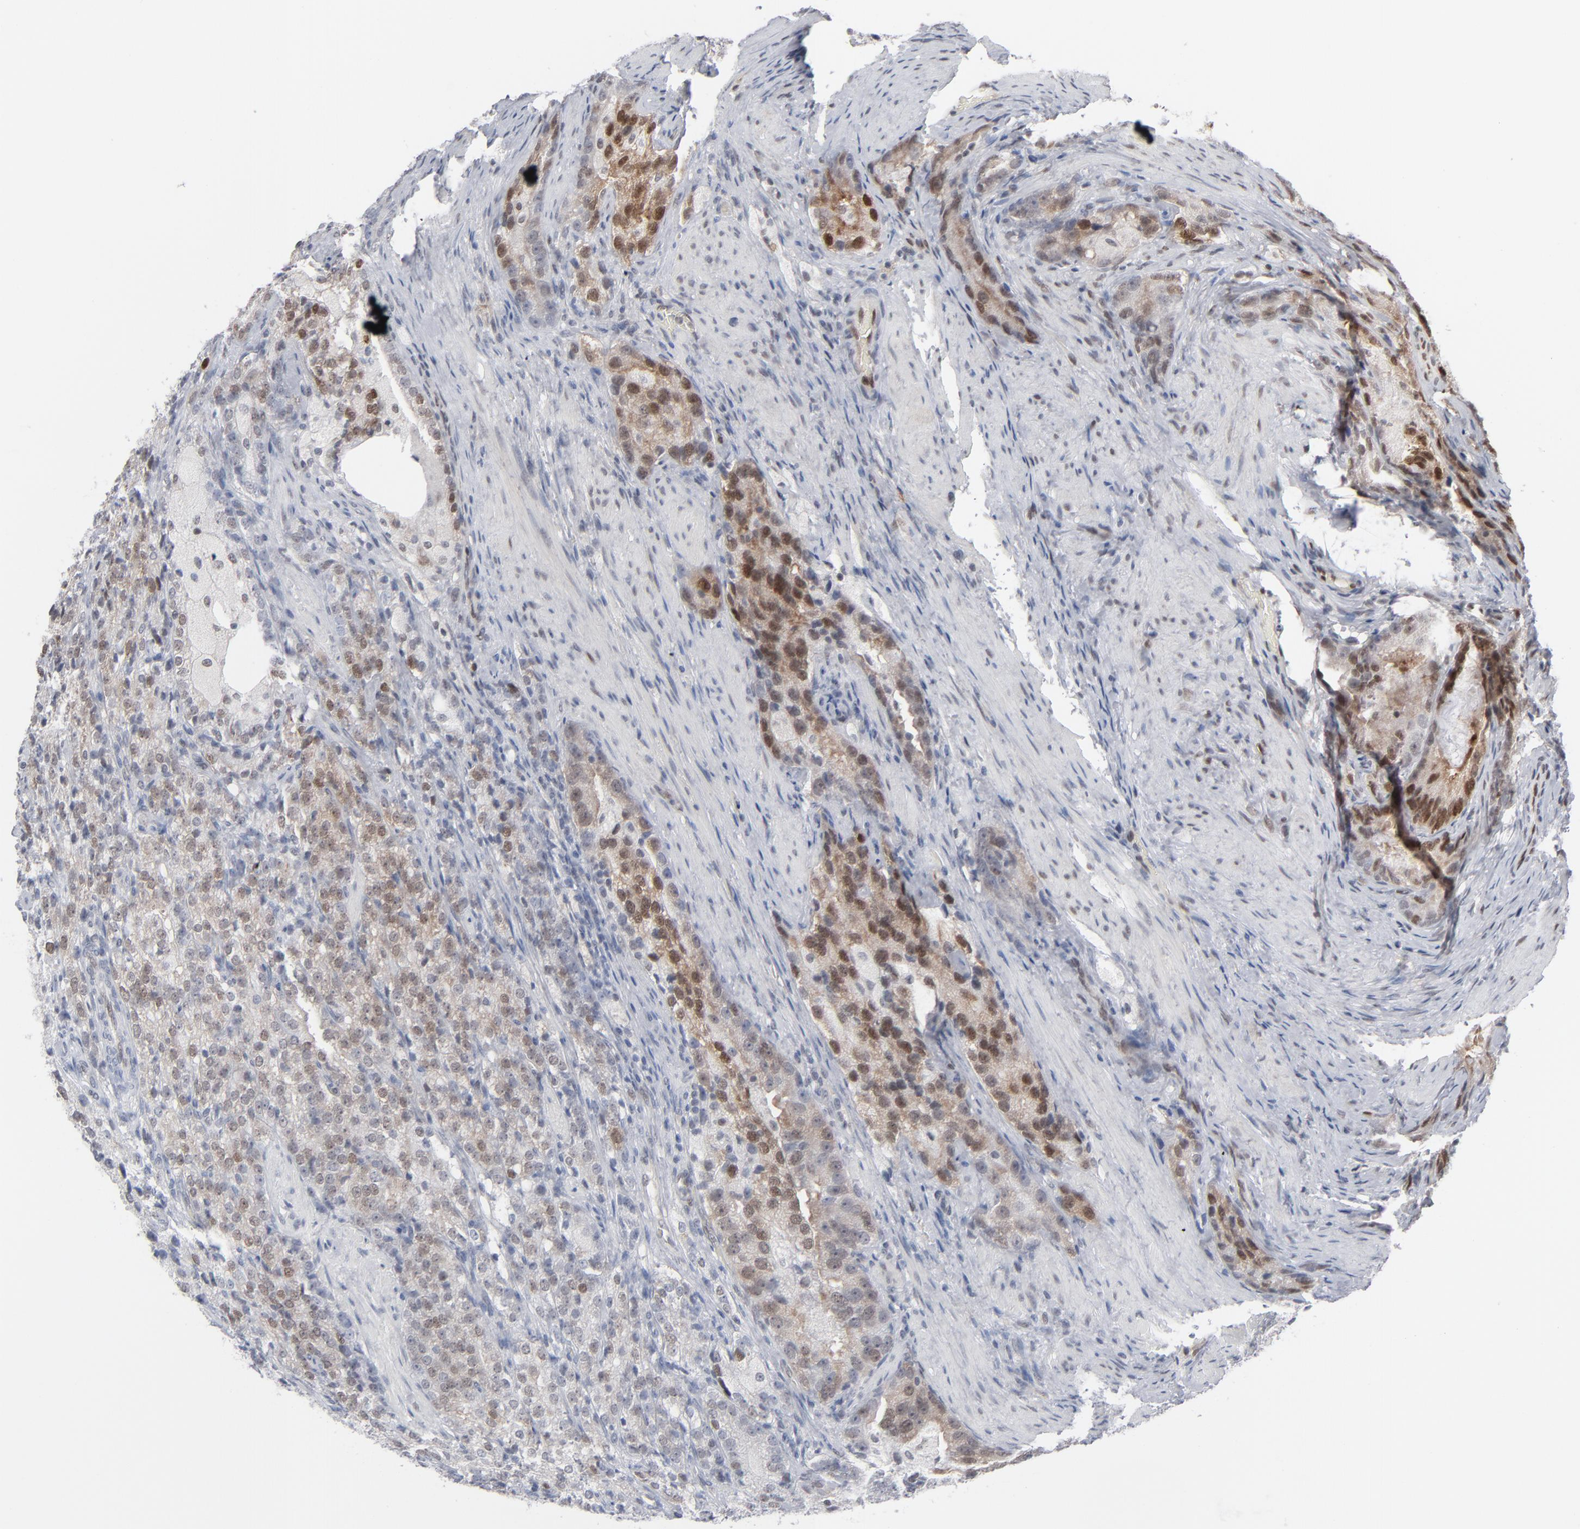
{"staining": {"intensity": "moderate", "quantity": "25%-75%", "location": "cytoplasmic/membranous,nuclear"}, "tissue": "prostate cancer", "cell_type": "Tumor cells", "image_type": "cancer", "snomed": [{"axis": "morphology", "description": "Adenocarcinoma, High grade"}, {"axis": "topography", "description": "Prostate"}], "caption": "The image reveals a brown stain indicating the presence of a protein in the cytoplasmic/membranous and nuclear of tumor cells in prostate cancer (adenocarcinoma (high-grade)). (brown staining indicates protein expression, while blue staining denotes nuclei).", "gene": "IRF9", "patient": {"sex": "male", "age": 63}}